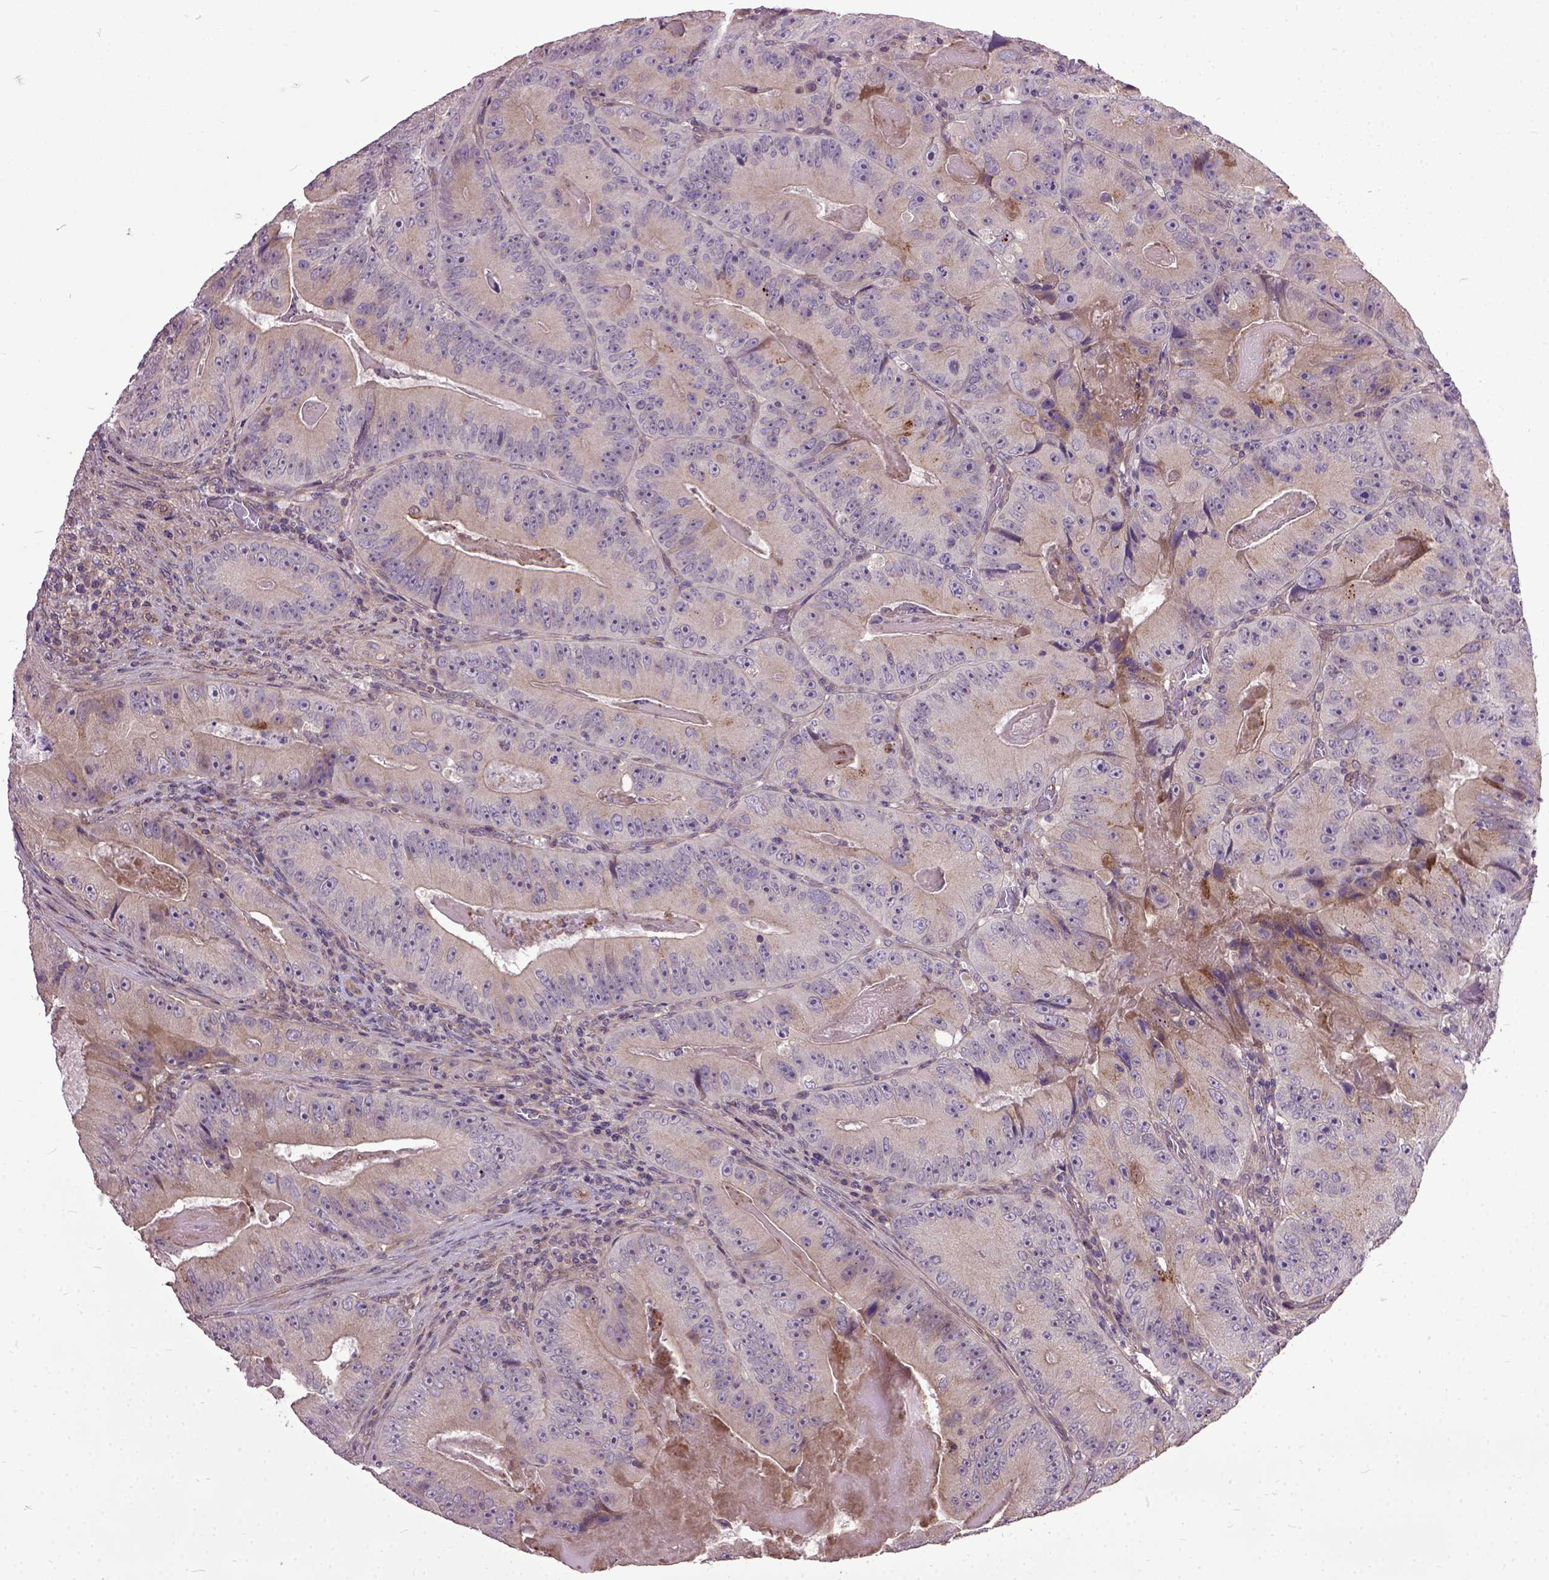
{"staining": {"intensity": "moderate", "quantity": "<25%", "location": "cytoplasmic/membranous"}, "tissue": "colorectal cancer", "cell_type": "Tumor cells", "image_type": "cancer", "snomed": [{"axis": "morphology", "description": "Adenocarcinoma, NOS"}, {"axis": "topography", "description": "Colon"}], "caption": "Immunohistochemistry of colorectal adenocarcinoma shows low levels of moderate cytoplasmic/membranous staining in approximately <25% of tumor cells.", "gene": "AREG", "patient": {"sex": "female", "age": 86}}